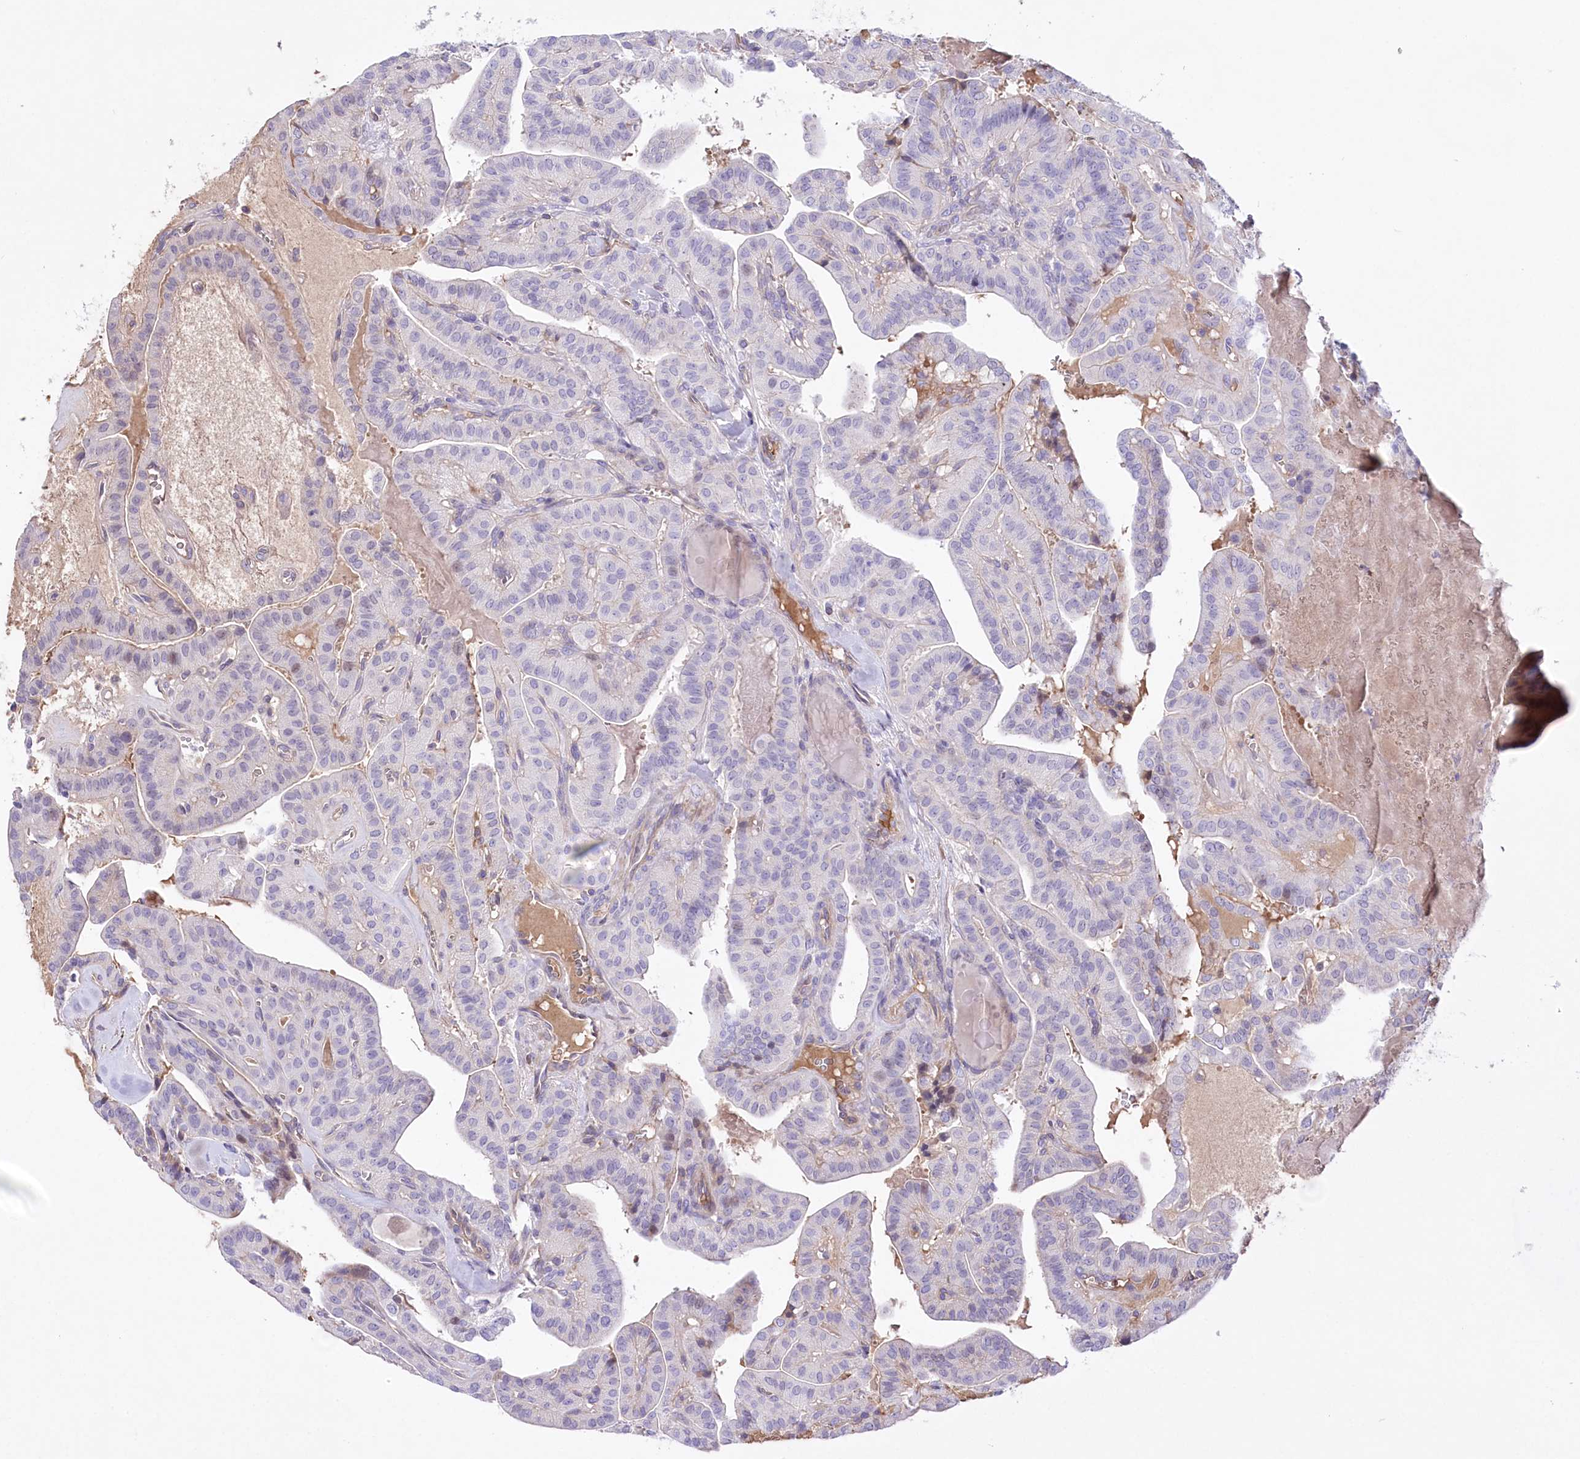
{"staining": {"intensity": "negative", "quantity": "none", "location": "none"}, "tissue": "thyroid cancer", "cell_type": "Tumor cells", "image_type": "cancer", "snomed": [{"axis": "morphology", "description": "Papillary adenocarcinoma, NOS"}, {"axis": "topography", "description": "Thyroid gland"}], "caption": "Tumor cells show no significant expression in papillary adenocarcinoma (thyroid).", "gene": "CEP164", "patient": {"sex": "male", "age": 52}}